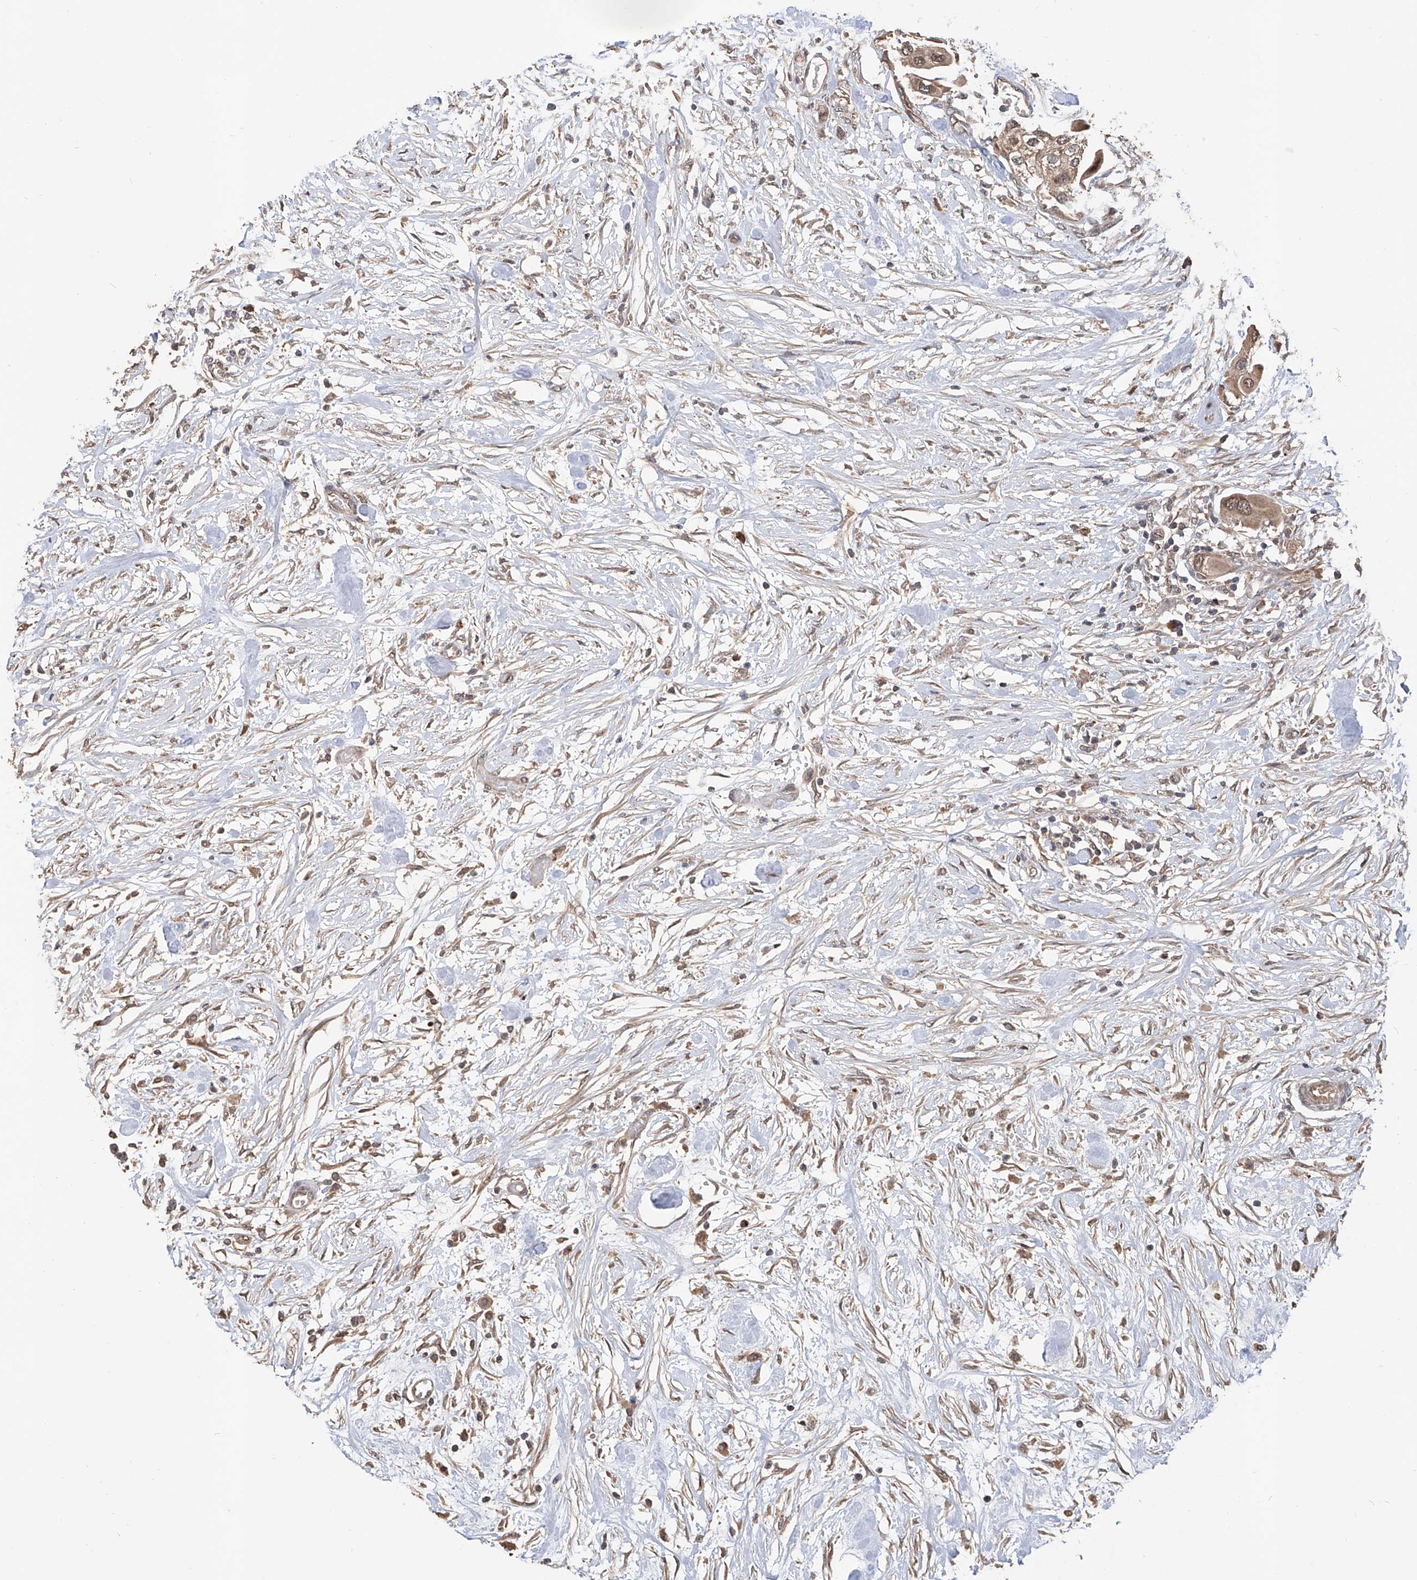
{"staining": {"intensity": "moderate", "quantity": "25%-75%", "location": "nuclear"}, "tissue": "urothelial cancer", "cell_type": "Tumor cells", "image_type": "cancer", "snomed": [{"axis": "morphology", "description": "Urothelial carcinoma, High grade"}, {"axis": "topography", "description": "Urinary bladder"}], "caption": "Immunohistochemistry (IHC) (DAB) staining of human urothelial carcinoma (high-grade) demonstrates moderate nuclear protein positivity in approximately 25%-75% of tumor cells. The staining was performed using DAB (3,3'-diaminobenzidine), with brown indicating positive protein expression. Nuclei are stained blue with hematoxylin.", "gene": "FAM135A", "patient": {"sex": "male", "age": 64}}